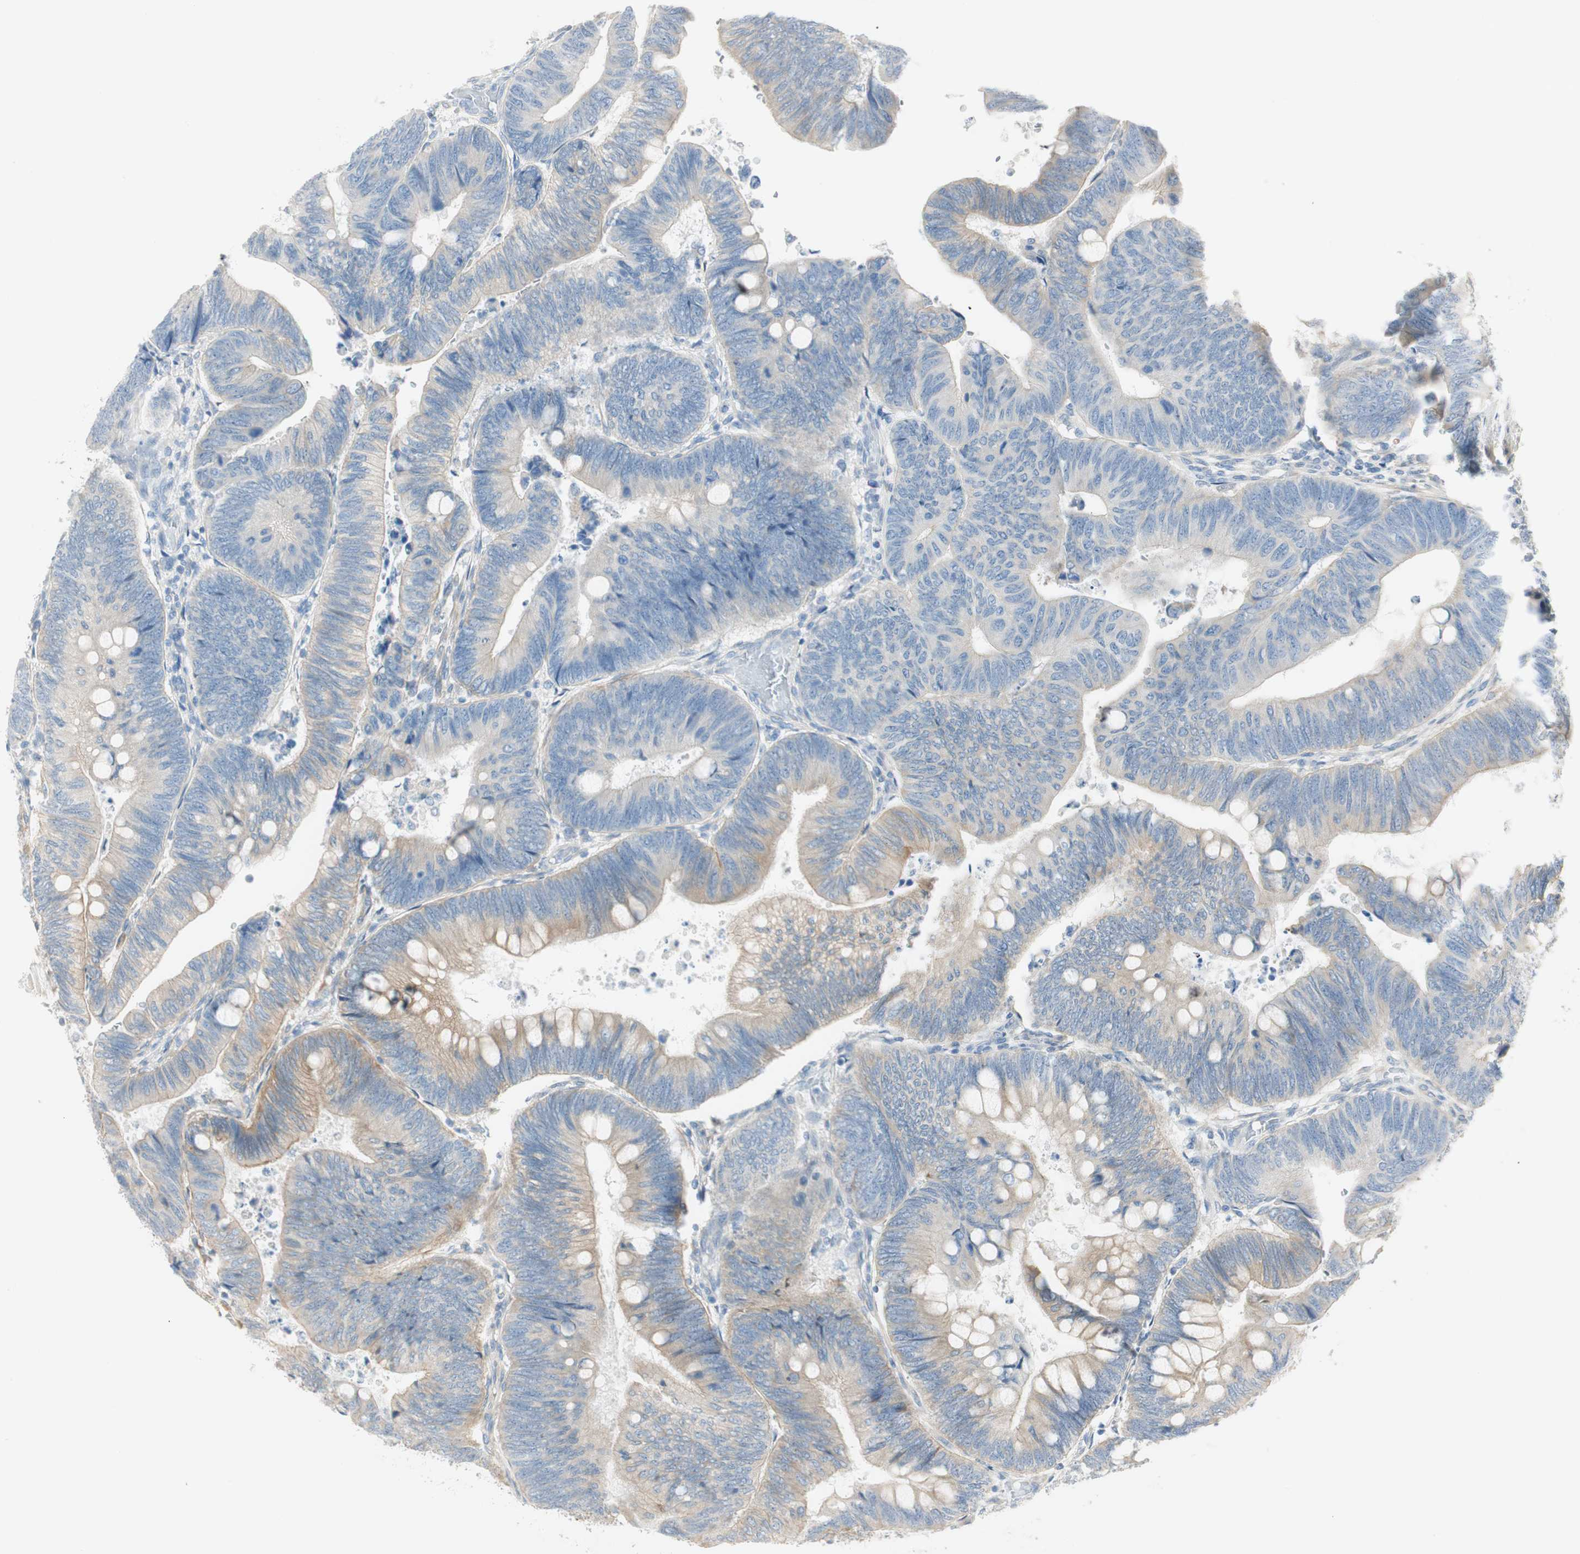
{"staining": {"intensity": "weak", "quantity": "25%-75%", "location": "cytoplasmic/membranous"}, "tissue": "colorectal cancer", "cell_type": "Tumor cells", "image_type": "cancer", "snomed": [{"axis": "morphology", "description": "Normal tissue, NOS"}, {"axis": "morphology", "description": "Adenocarcinoma, NOS"}, {"axis": "topography", "description": "Rectum"}, {"axis": "topography", "description": "Peripheral nerve tissue"}], "caption": "High-power microscopy captured an IHC micrograph of colorectal adenocarcinoma, revealing weak cytoplasmic/membranous staining in about 25%-75% of tumor cells.", "gene": "CDK3", "patient": {"sex": "male", "age": 92}}